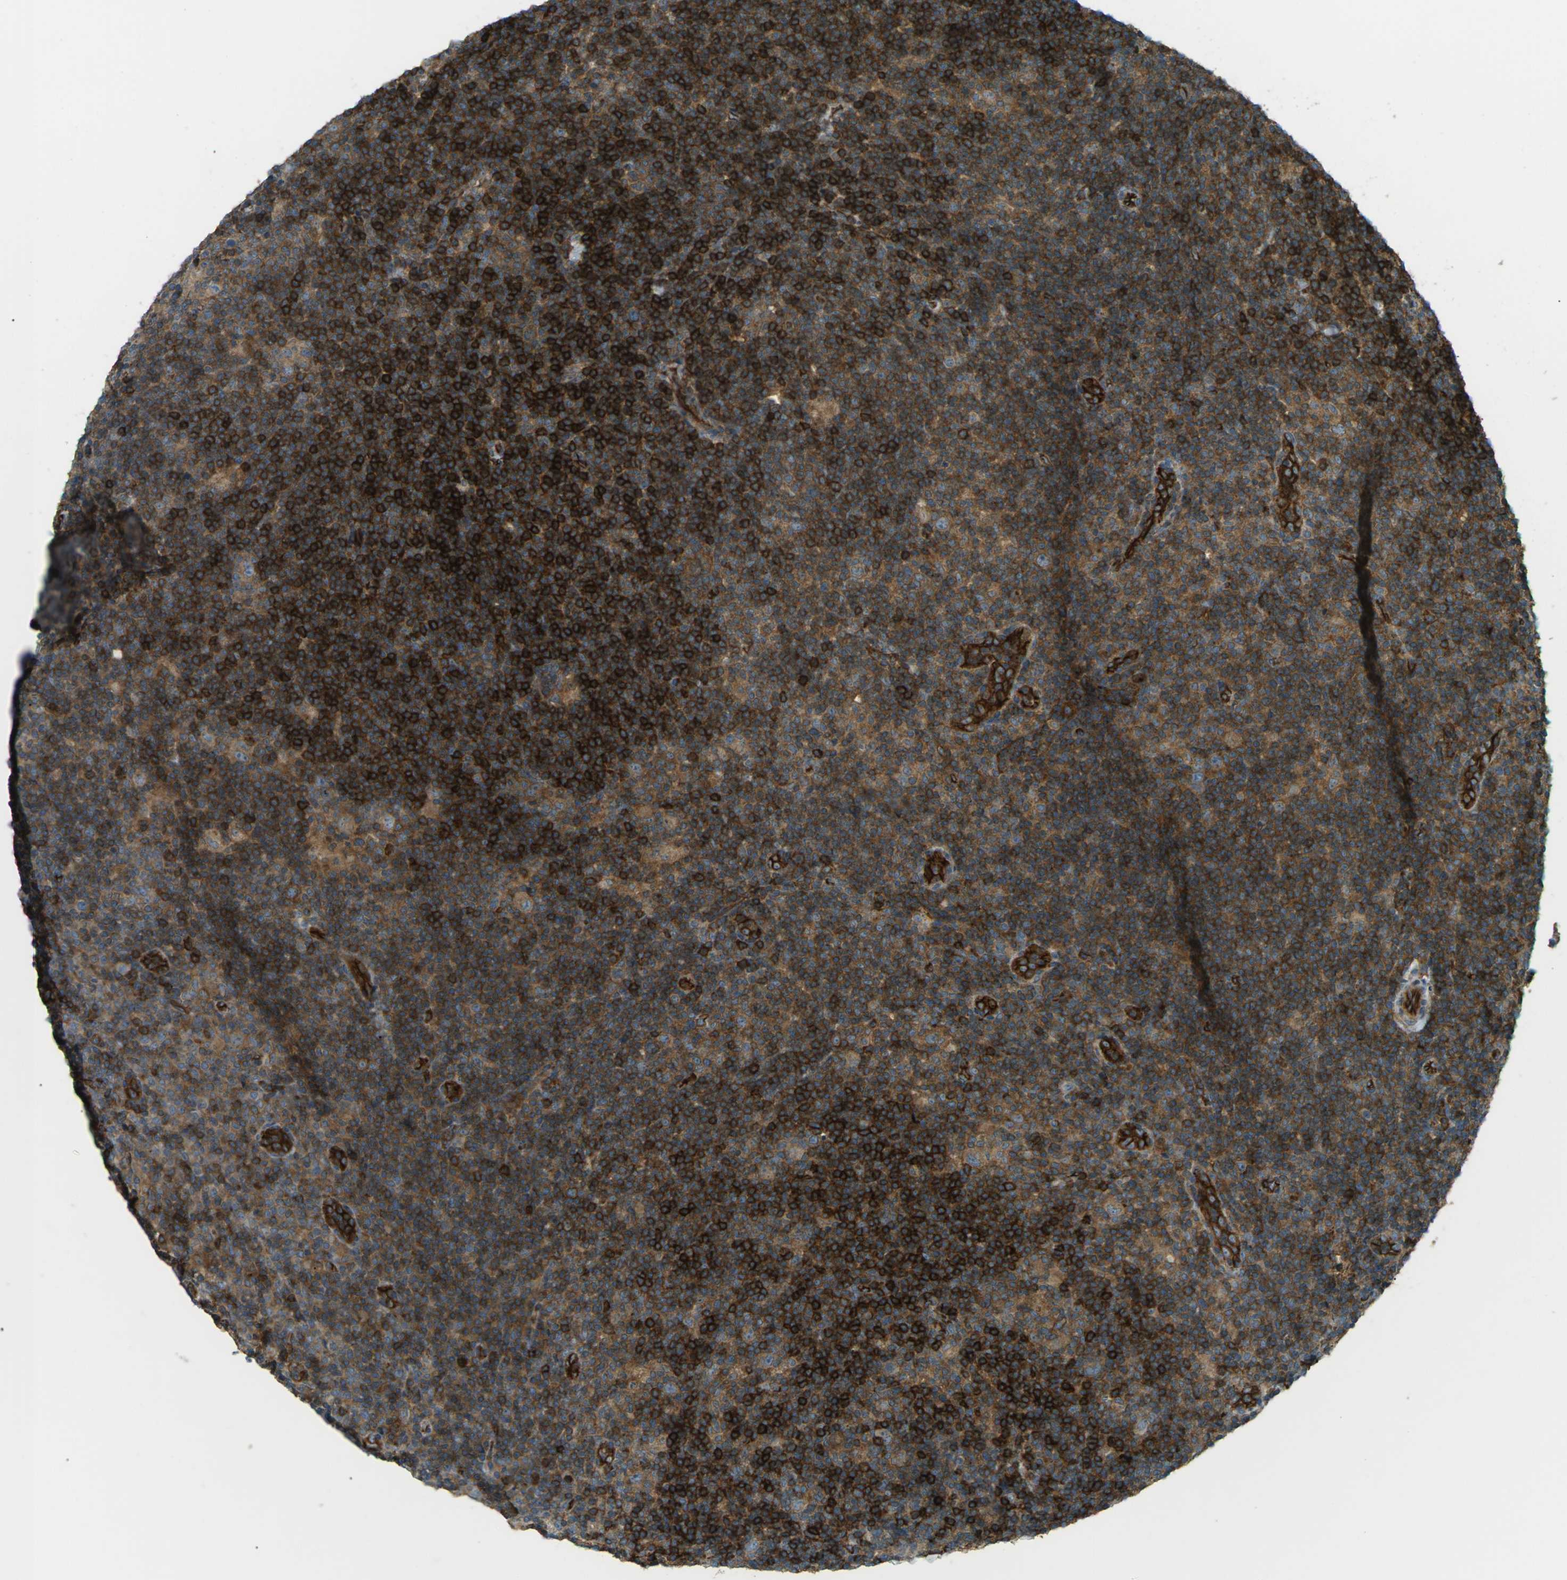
{"staining": {"intensity": "weak", "quantity": ">75%", "location": "cytoplasmic/membranous"}, "tissue": "lymphoma", "cell_type": "Tumor cells", "image_type": "cancer", "snomed": [{"axis": "morphology", "description": "Hodgkin's disease, NOS"}, {"axis": "topography", "description": "Lymph node"}], "caption": "Hodgkin's disease tissue exhibits weak cytoplasmic/membranous staining in about >75% of tumor cells", "gene": "S1PR1", "patient": {"sex": "female", "age": 57}}